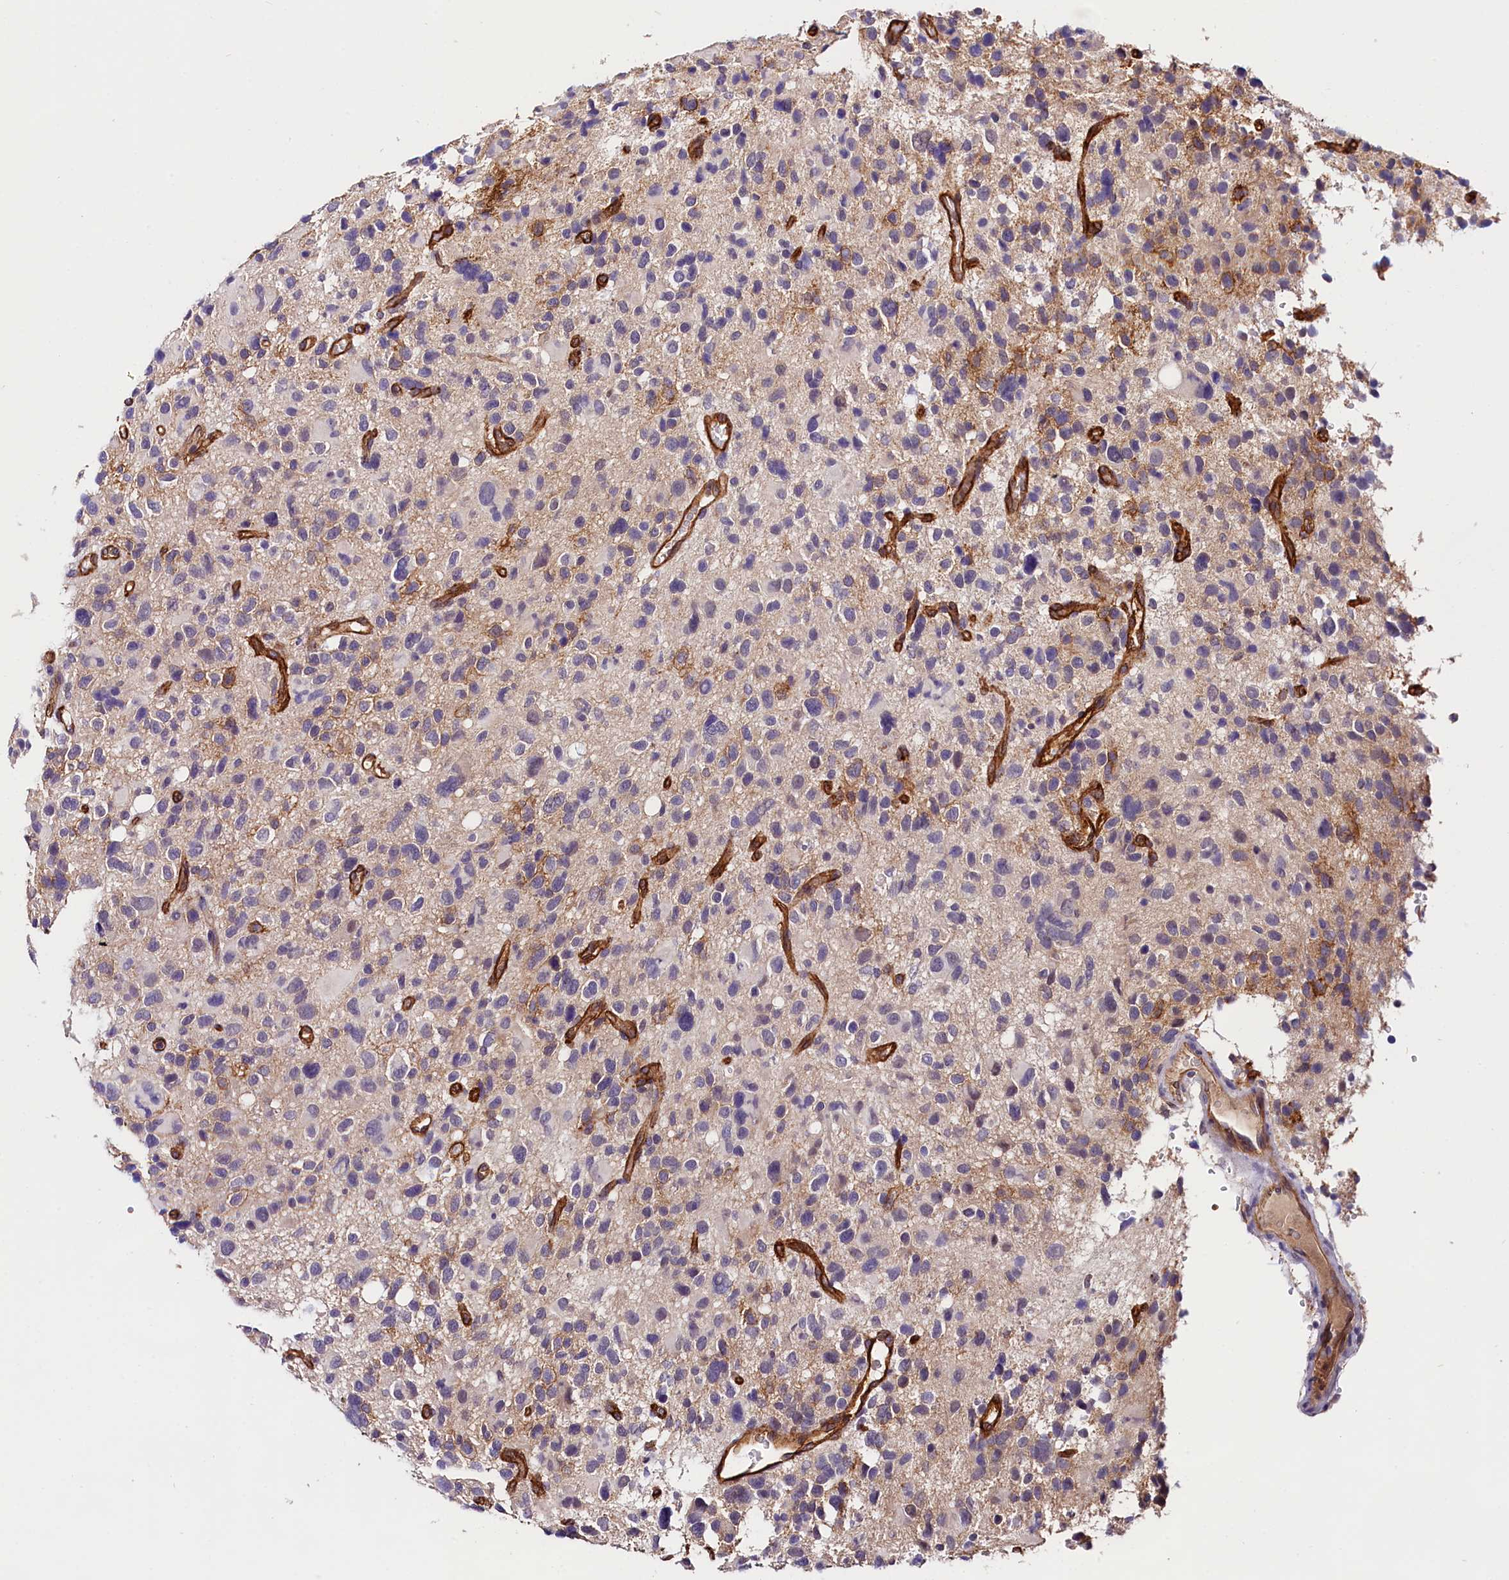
{"staining": {"intensity": "negative", "quantity": "none", "location": "none"}, "tissue": "glioma", "cell_type": "Tumor cells", "image_type": "cancer", "snomed": [{"axis": "morphology", "description": "Glioma, malignant, High grade"}, {"axis": "topography", "description": "Brain"}], "caption": "Immunohistochemistry image of human glioma stained for a protein (brown), which exhibits no staining in tumor cells.", "gene": "OAS3", "patient": {"sex": "male", "age": 48}}